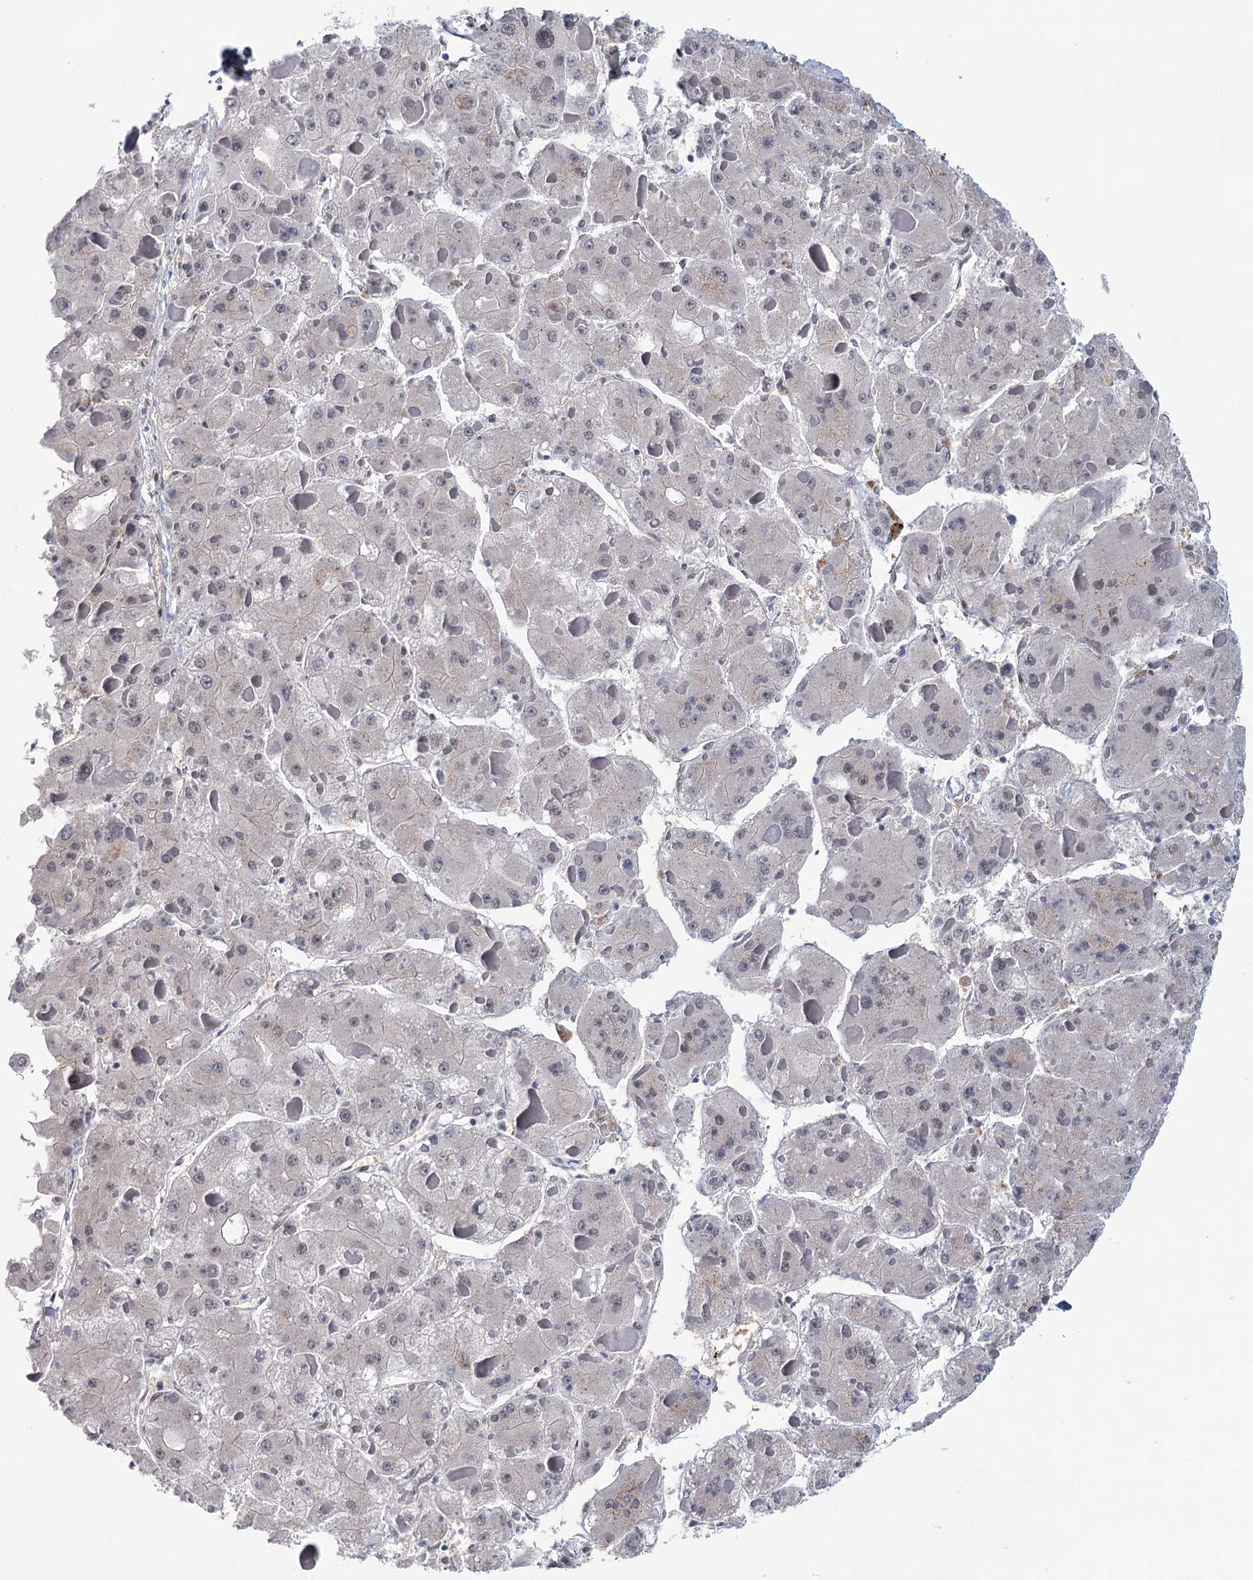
{"staining": {"intensity": "negative", "quantity": "none", "location": "none"}, "tissue": "liver cancer", "cell_type": "Tumor cells", "image_type": "cancer", "snomed": [{"axis": "morphology", "description": "Carcinoma, Hepatocellular, NOS"}, {"axis": "topography", "description": "Liver"}], "caption": "Tumor cells show no significant positivity in liver cancer. (Brightfield microscopy of DAB immunohistochemistry at high magnification).", "gene": "FAM53A", "patient": {"sex": "female", "age": 73}}